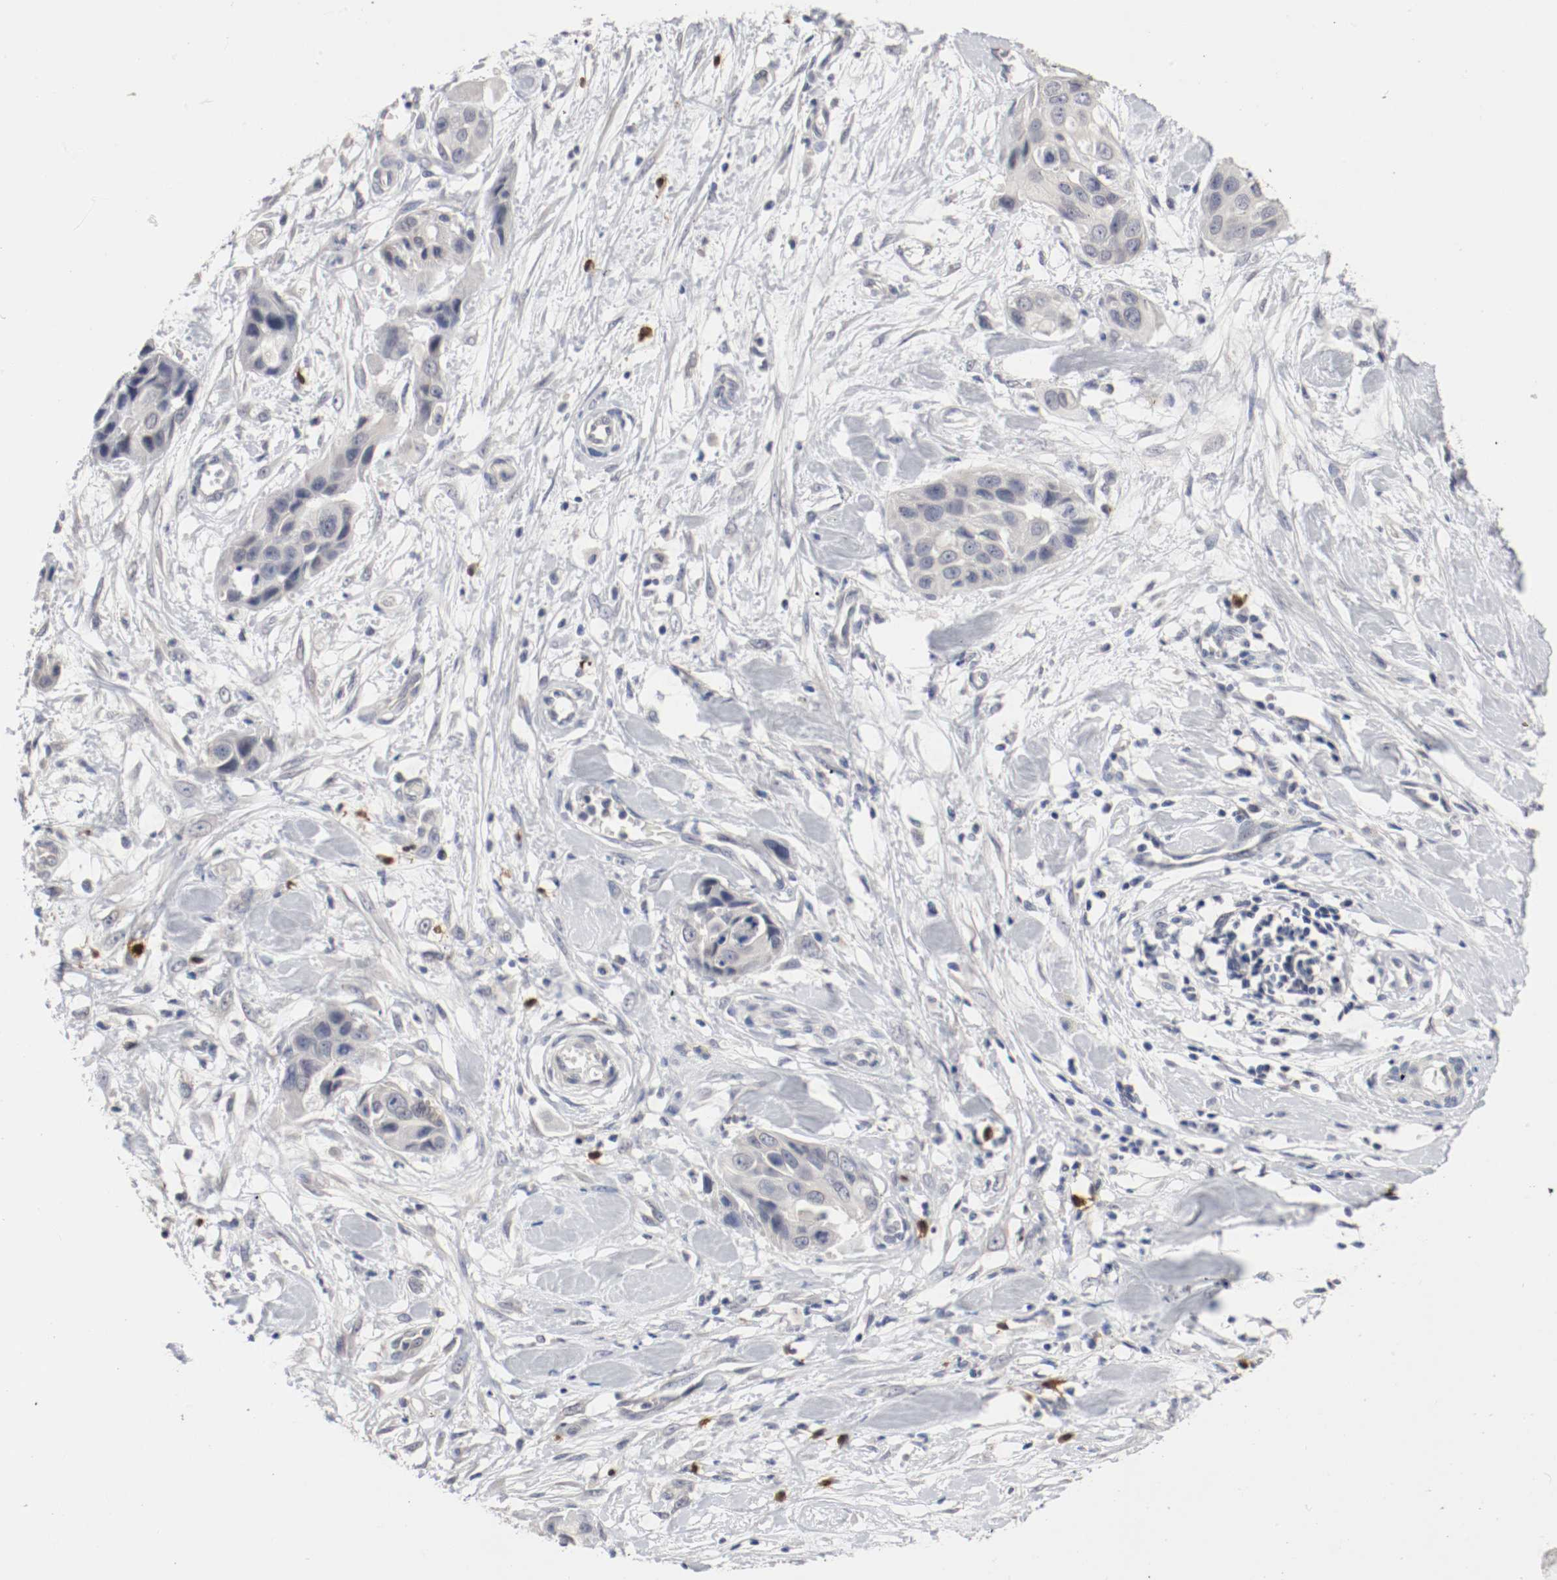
{"staining": {"intensity": "negative", "quantity": "none", "location": "none"}, "tissue": "pancreatic cancer", "cell_type": "Tumor cells", "image_type": "cancer", "snomed": [{"axis": "morphology", "description": "Adenocarcinoma, NOS"}, {"axis": "topography", "description": "Pancreas"}], "caption": "Adenocarcinoma (pancreatic) was stained to show a protein in brown. There is no significant expression in tumor cells. The staining is performed using DAB (3,3'-diaminobenzidine) brown chromogen with nuclei counter-stained in using hematoxylin.", "gene": "CEBPE", "patient": {"sex": "female", "age": 60}}